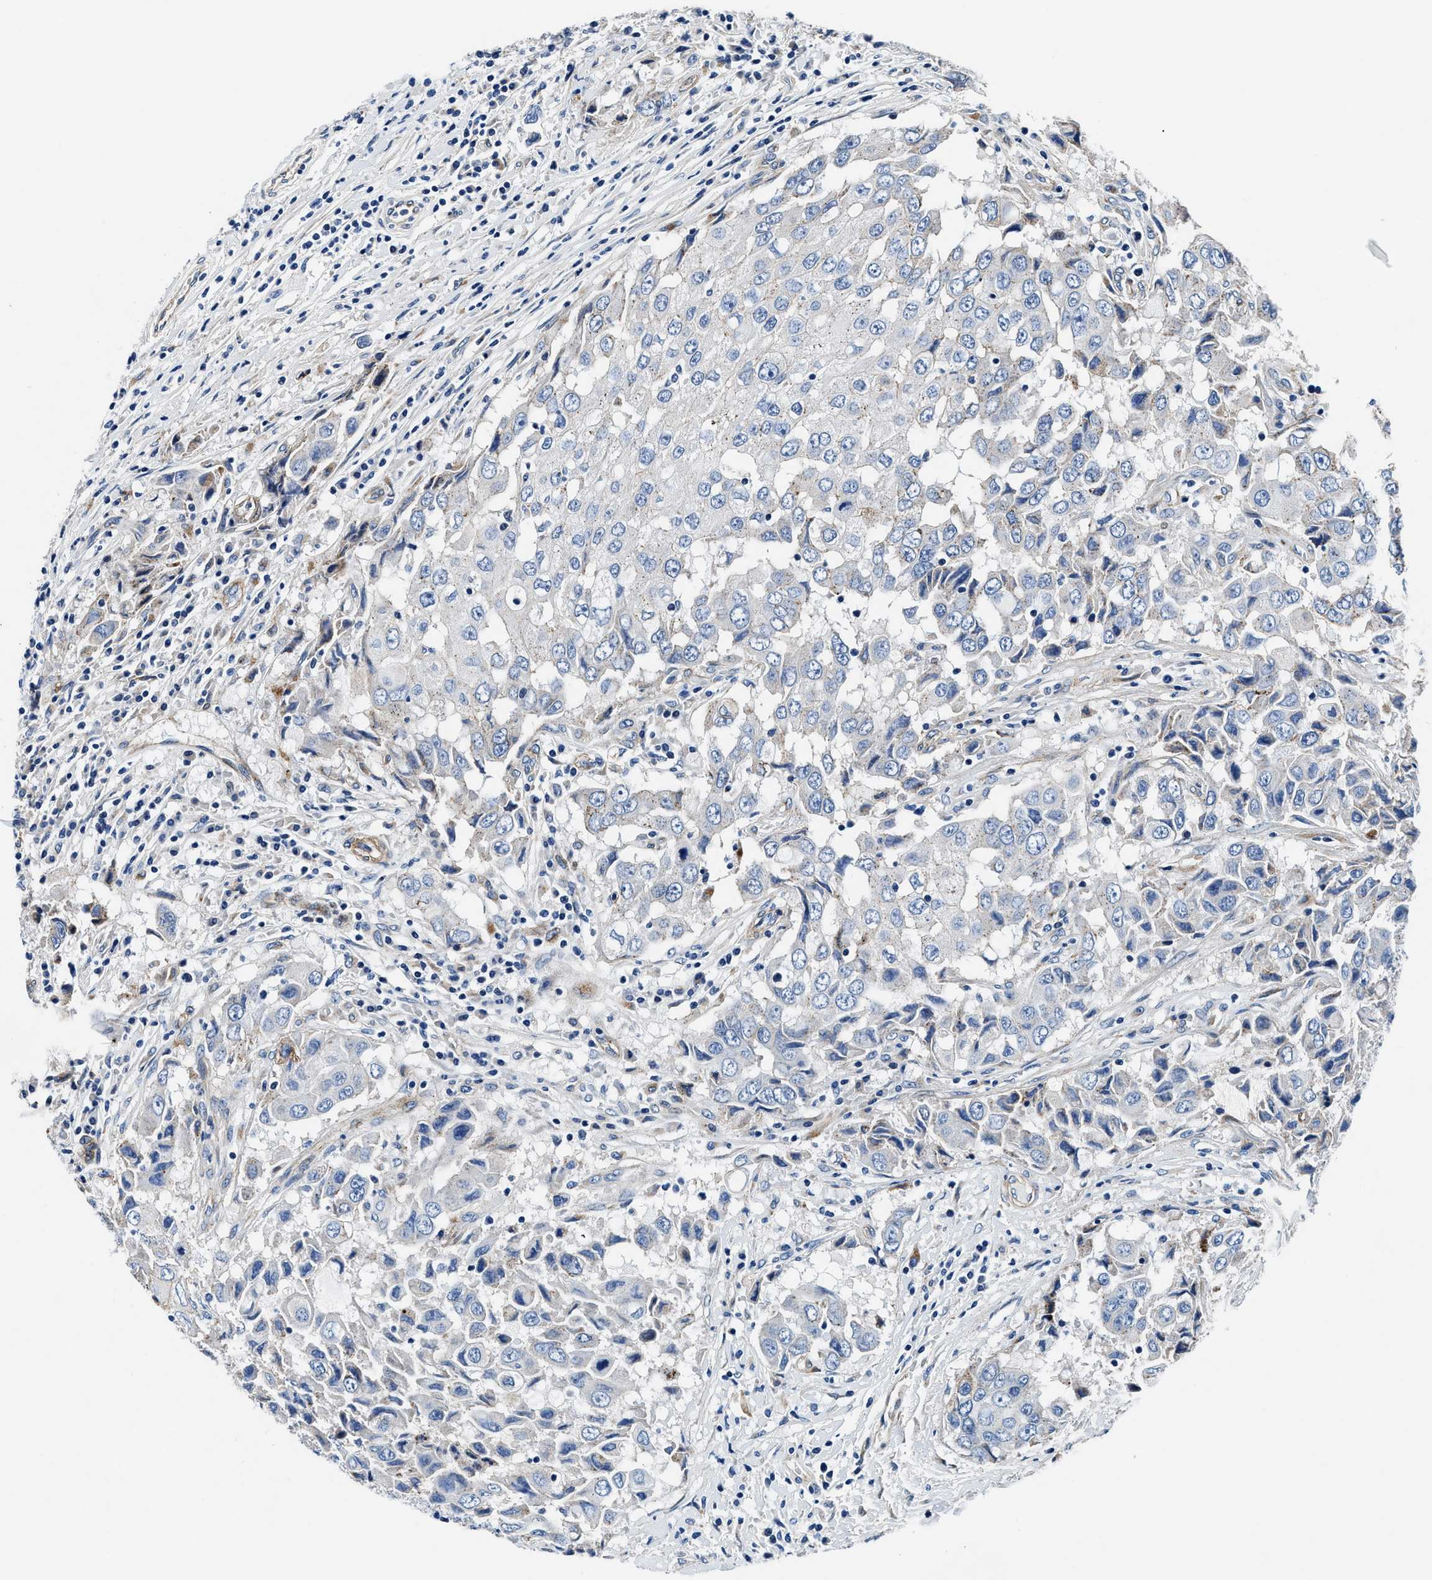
{"staining": {"intensity": "negative", "quantity": "none", "location": "none"}, "tissue": "breast cancer", "cell_type": "Tumor cells", "image_type": "cancer", "snomed": [{"axis": "morphology", "description": "Duct carcinoma"}, {"axis": "topography", "description": "Breast"}], "caption": "Immunohistochemical staining of intraductal carcinoma (breast) shows no significant expression in tumor cells.", "gene": "DAG1", "patient": {"sex": "female", "age": 27}}